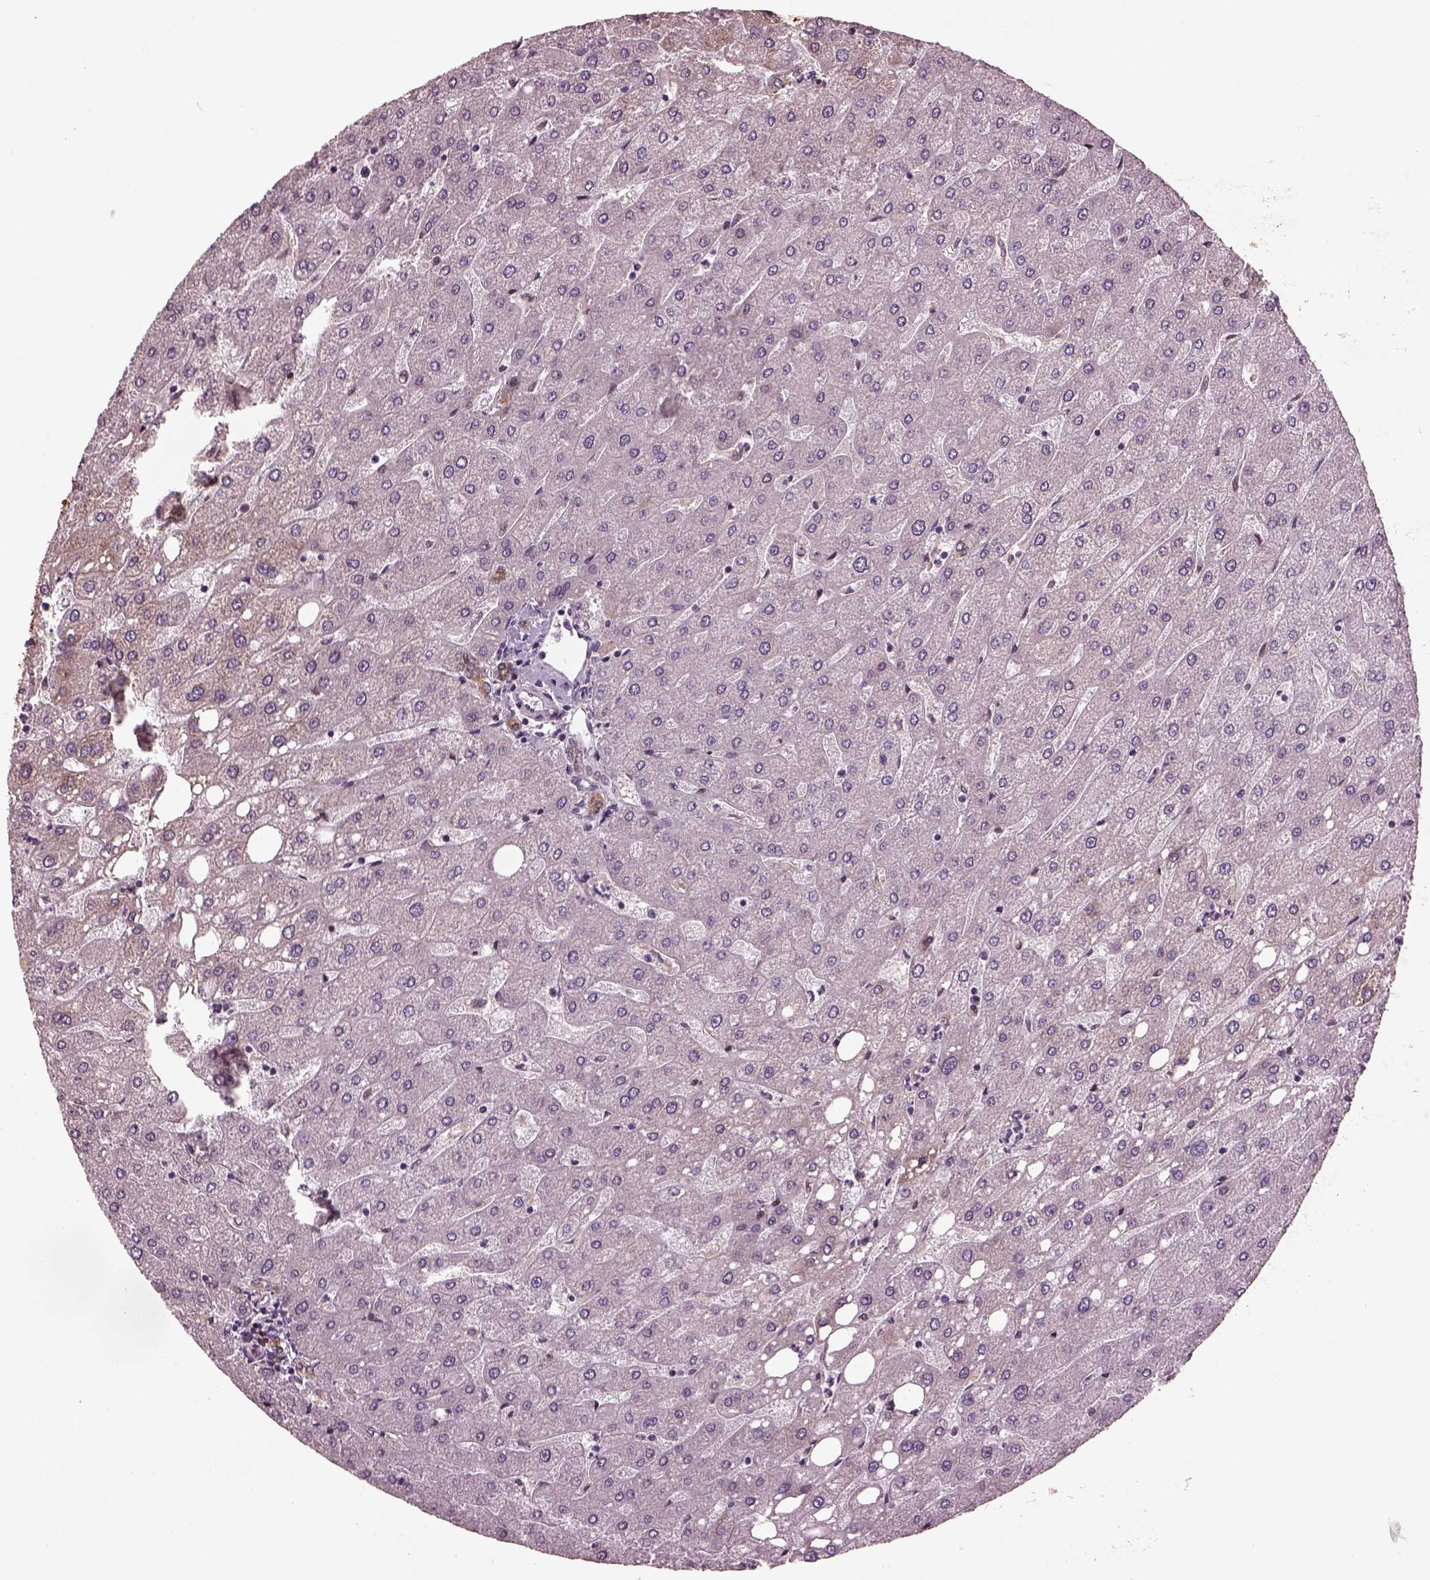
{"staining": {"intensity": "weak", "quantity": ">75%", "location": "cytoplasmic/membranous"}, "tissue": "liver", "cell_type": "Cholangiocytes", "image_type": "normal", "snomed": [{"axis": "morphology", "description": "Normal tissue, NOS"}, {"axis": "topography", "description": "Liver"}], "caption": "Immunohistochemistry (DAB) staining of normal human liver displays weak cytoplasmic/membranous protein positivity in about >75% of cholangiocytes. (DAB IHC with brightfield microscopy, high magnification).", "gene": "RUFY3", "patient": {"sex": "male", "age": 67}}